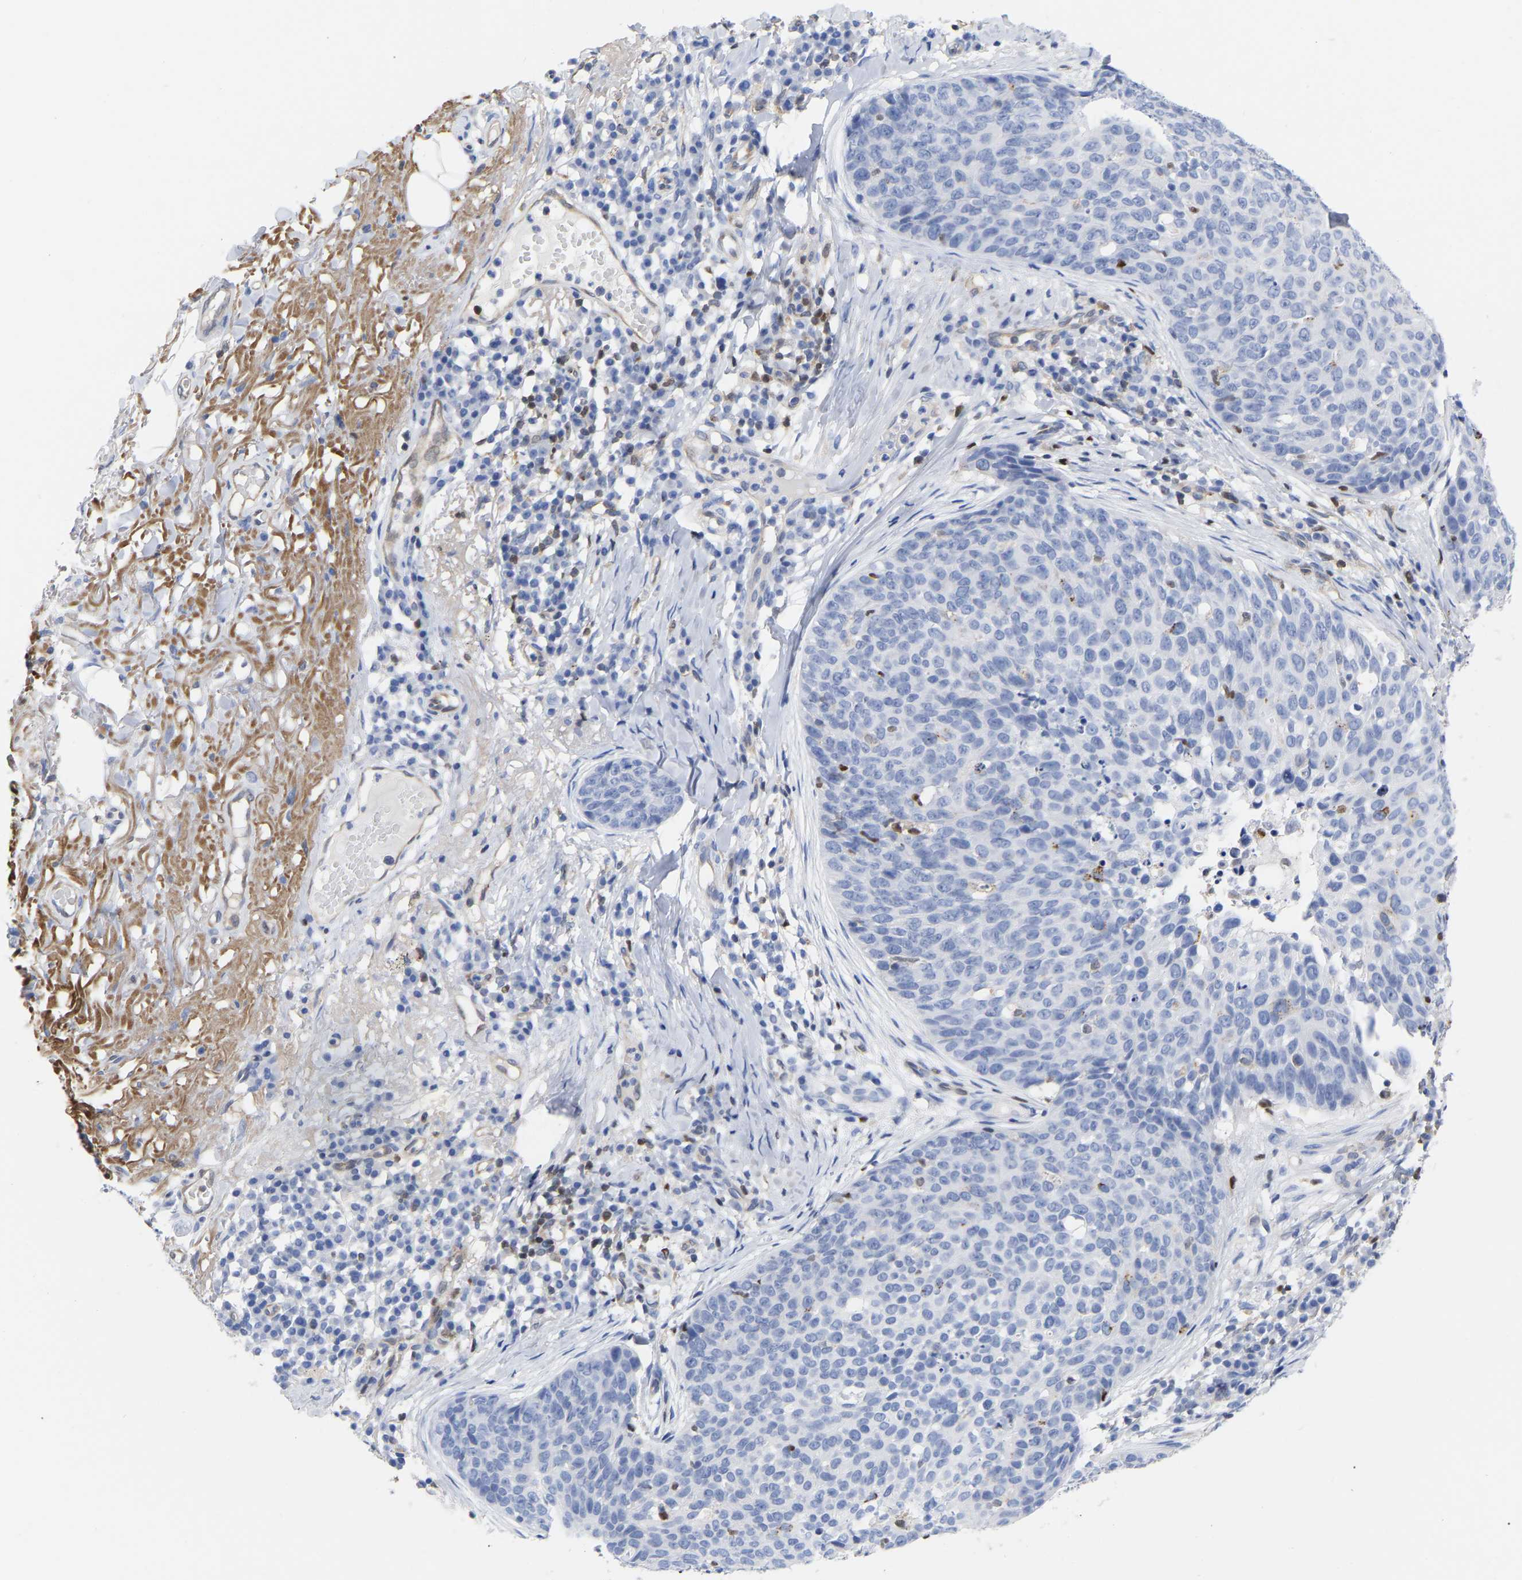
{"staining": {"intensity": "negative", "quantity": "none", "location": "none"}, "tissue": "skin cancer", "cell_type": "Tumor cells", "image_type": "cancer", "snomed": [{"axis": "morphology", "description": "Squamous cell carcinoma in situ, NOS"}, {"axis": "morphology", "description": "Squamous cell carcinoma, NOS"}, {"axis": "topography", "description": "Skin"}], "caption": "This is an immunohistochemistry image of human squamous cell carcinoma in situ (skin). There is no staining in tumor cells.", "gene": "GIMAP4", "patient": {"sex": "male", "age": 93}}